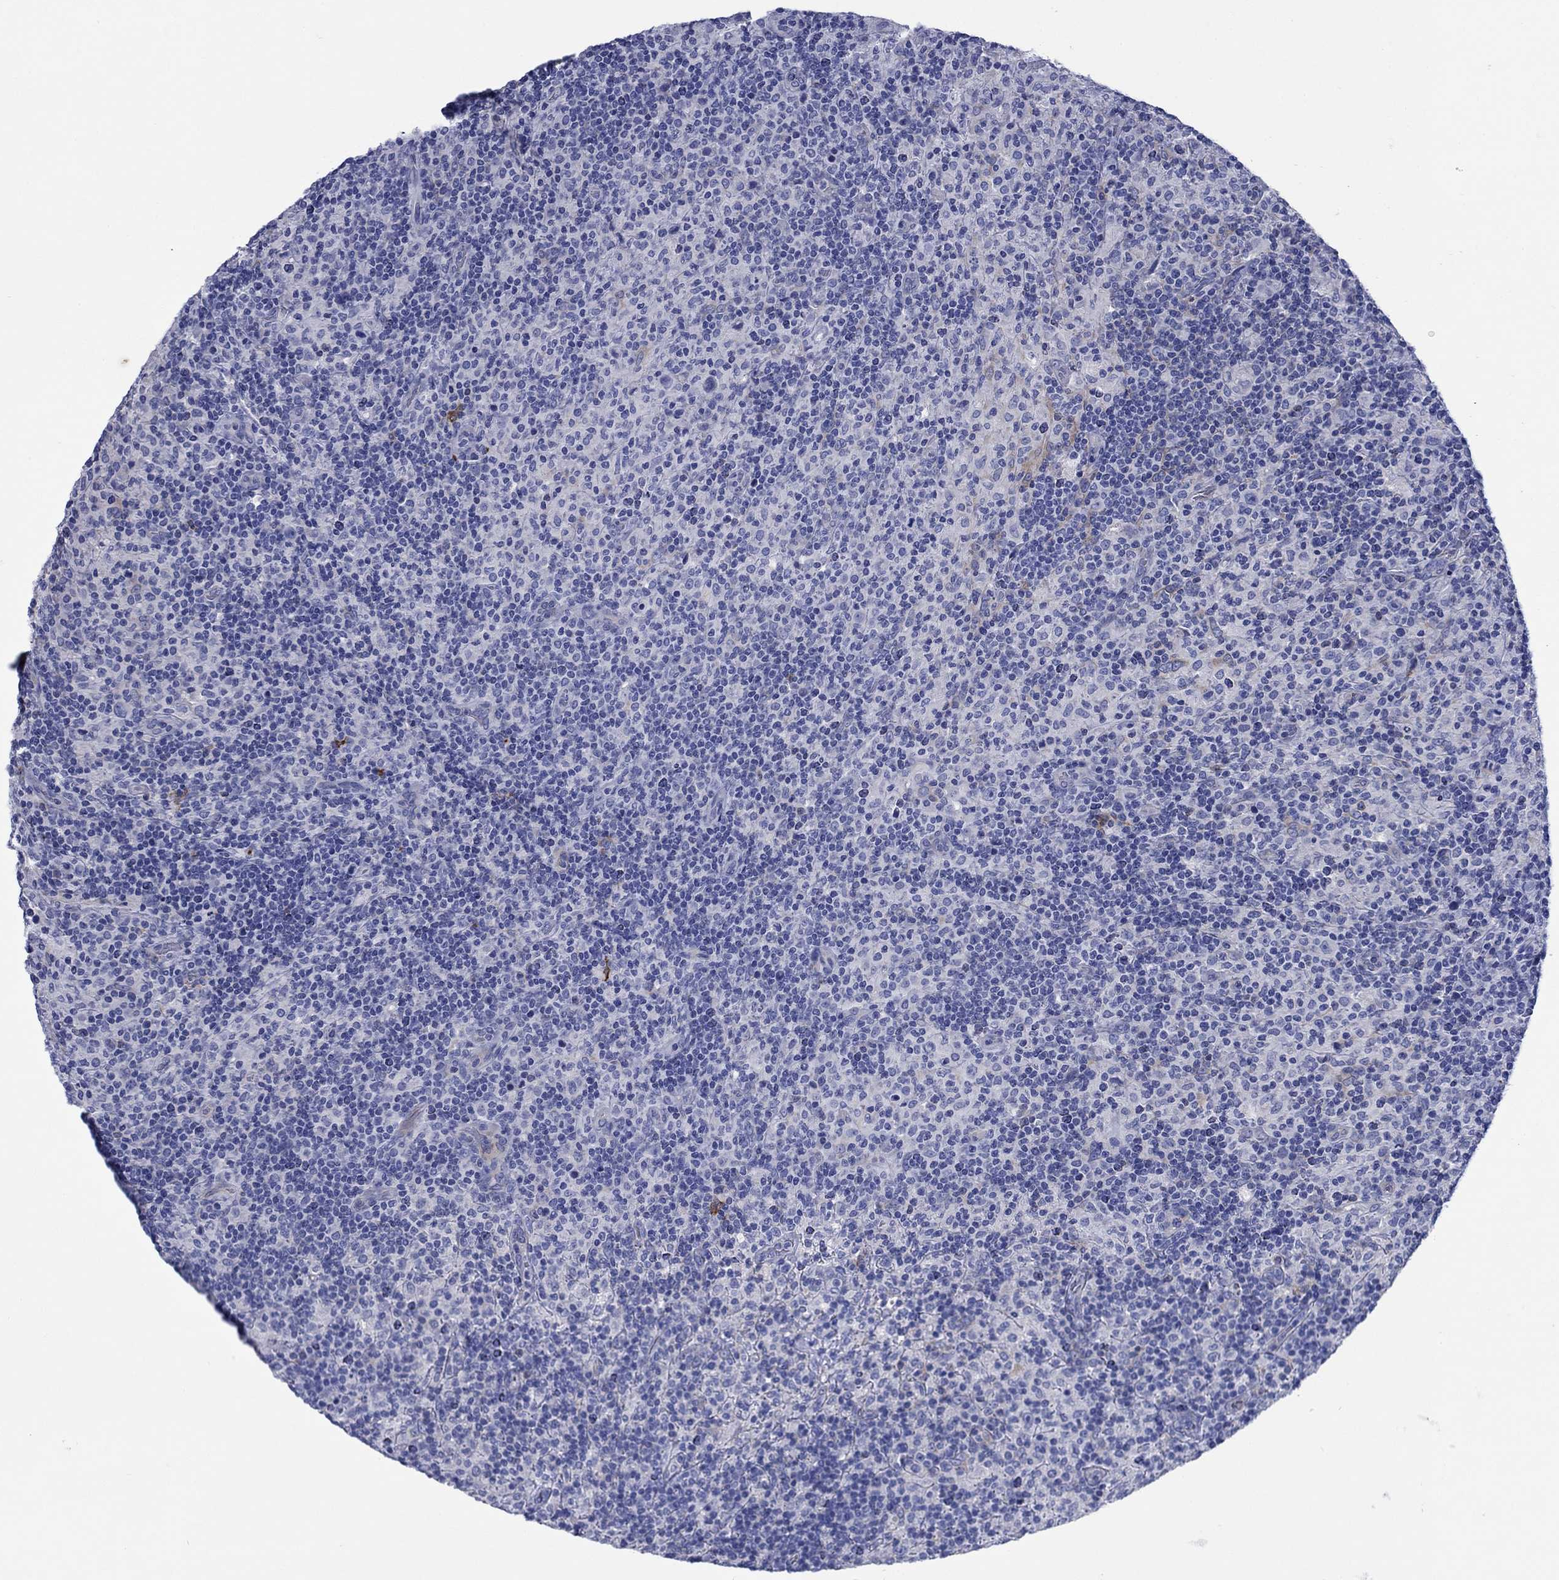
{"staining": {"intensity": "negative", "quantity": "none", "location": "none"}, "tissue": "lymphoma", "cell_type": "Tumor cells", "image_type": "cancer", "snomed": [{"axis": "morphology", "description": "Hodgkin's disease, NOS"}, {"axis": "topography", "description": "Lymph node"}], "caption": "A high-resolution photomicrograph shows immunohistochemistry (IHC) staining of Hodgkin's disease, which demonstrates no significant expression in tumor cells.", "gene": "TRIM16", "patient": {"sex": "male", "age": 70}}